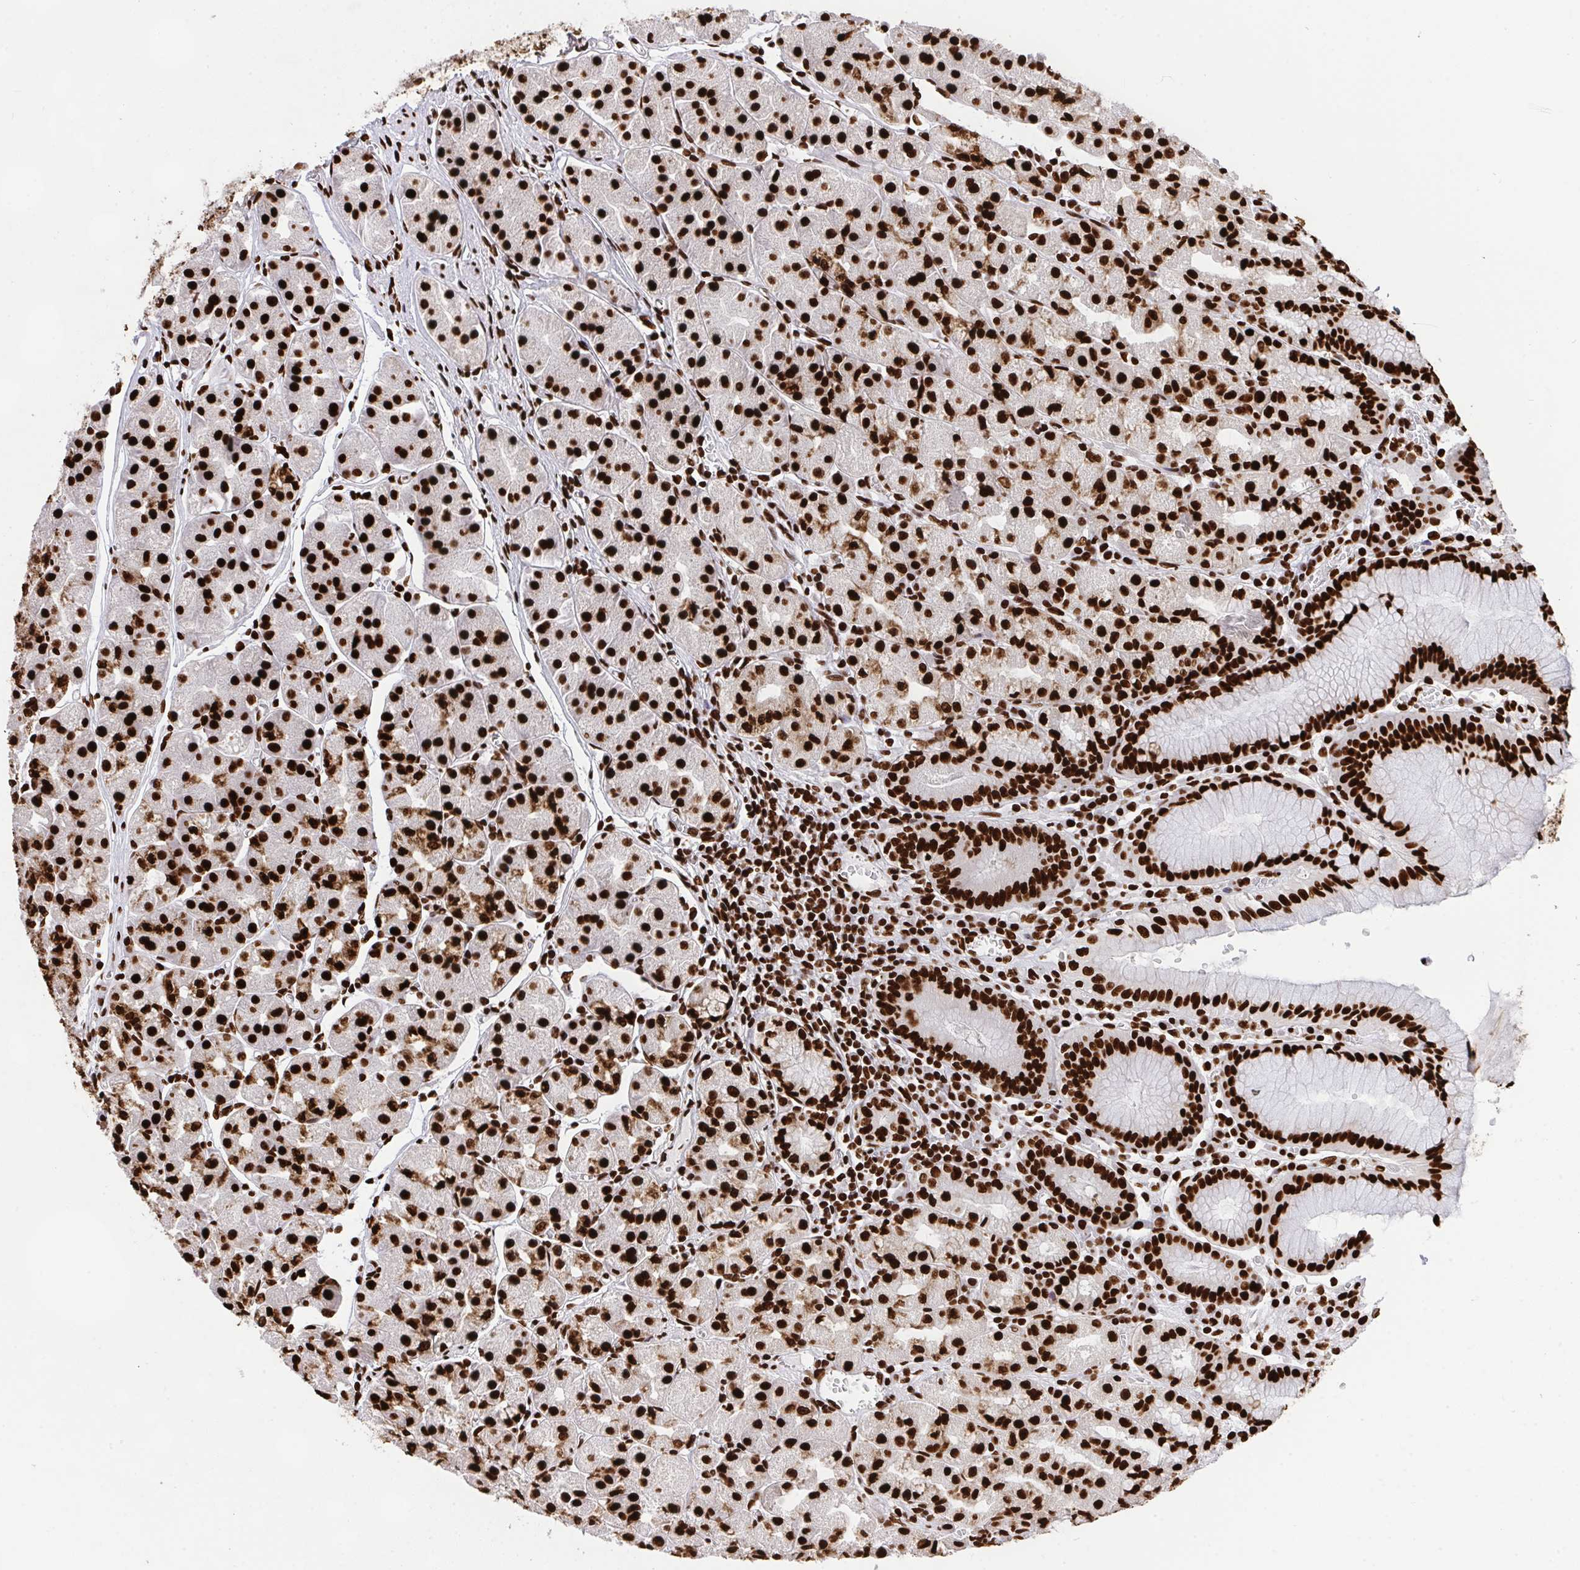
{"staining": {"intensity": "strong", "quantity": ">75%", "location": "cytoplasmic/membranous,nuclear"}, "tissue": "stomach", "cell_type": "Glandular cells", "image_type": "normal", "snomed": [{"axis": "morphology", "description": "Normal tissue, NOS"}, {"axis": "topography", "description": "Stomach"}], "caption": "DAB (3,3'-diaminobenzidine) immunohistochemical staining of benign stomach demonstrates strong cytoplasmic/membranous,nuclear protein staining in about >75% of glandular cells. (IHC, brightfield microscopy, high magnification).", "gene": "HNRNPL", "patient": {"sex": "male", "age": 55}}